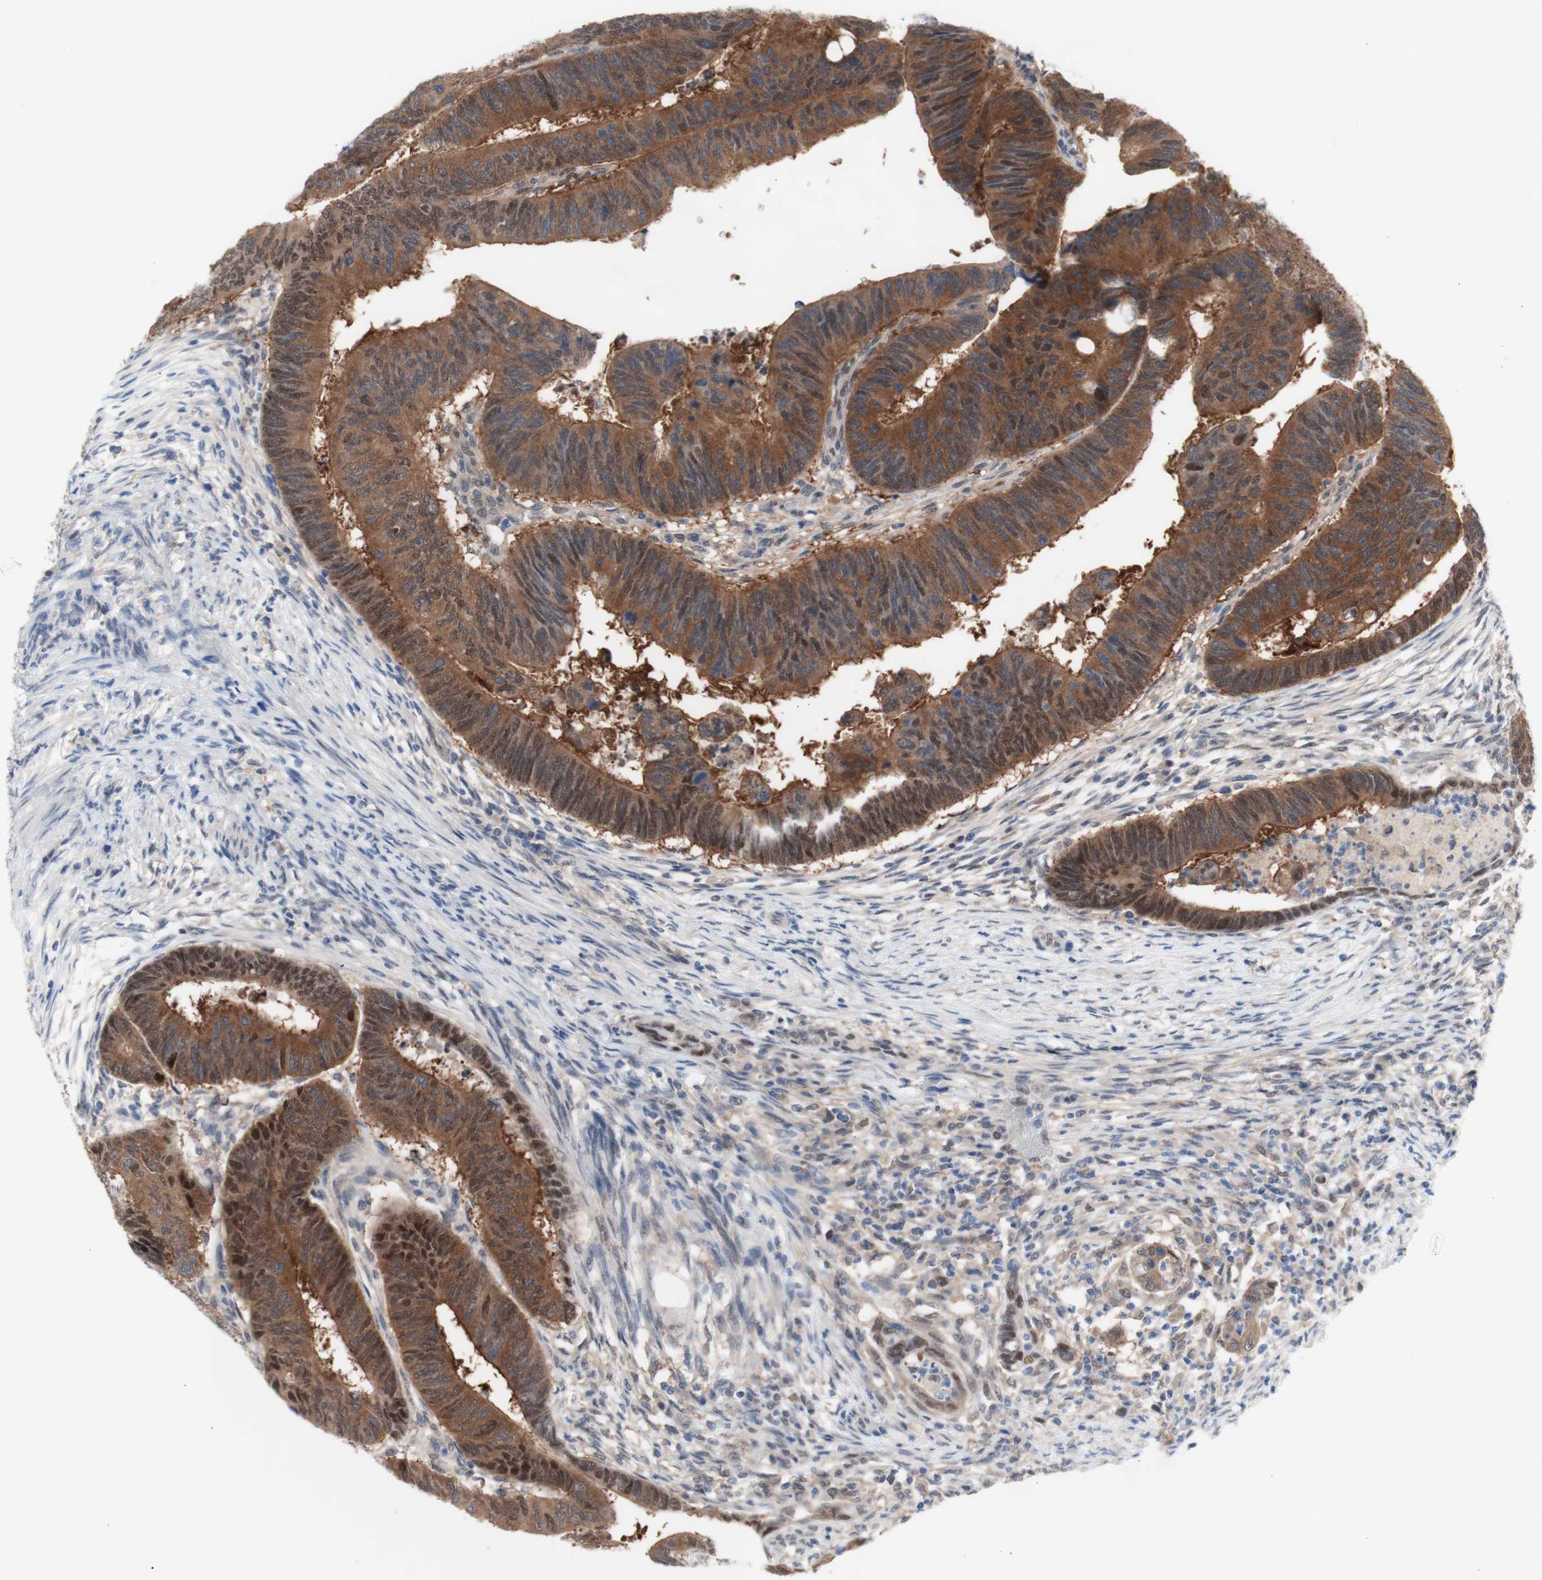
{"staining": {"intensity": "strong", "quantity": ">75%", "location": "cytoplasmic/membranous,nuclear"}, "tissue": "colorectal cancer", "cell_type": "Tumor cells", "image_type": "cancer", "snomed": [{"axis": "morphology", "description": "Normal tissue, NOS"}, {"axis": "morphology", "description": "Adenocarcinoma, NOS"}, {"axis": "topography", "description": "Rectum"}, {"axis": "topography", "description": "Peripheral nerve tissue"}], "caption": "DAB immunohistochemical staining of human colorectal cancer (adenocarcinoma) shows strong cytoplasmic/membranous and nuclear protein staining in approximately >75% of tumor cells. The protein of interest is stained brown, and the nuclei are stained in blue (DAB (3,3'-diaminobenzidine) IHC with brightfield microscopy, high magnification).", "gene": "PRMT5", "patient": {"sex": "male", "age": 92}}